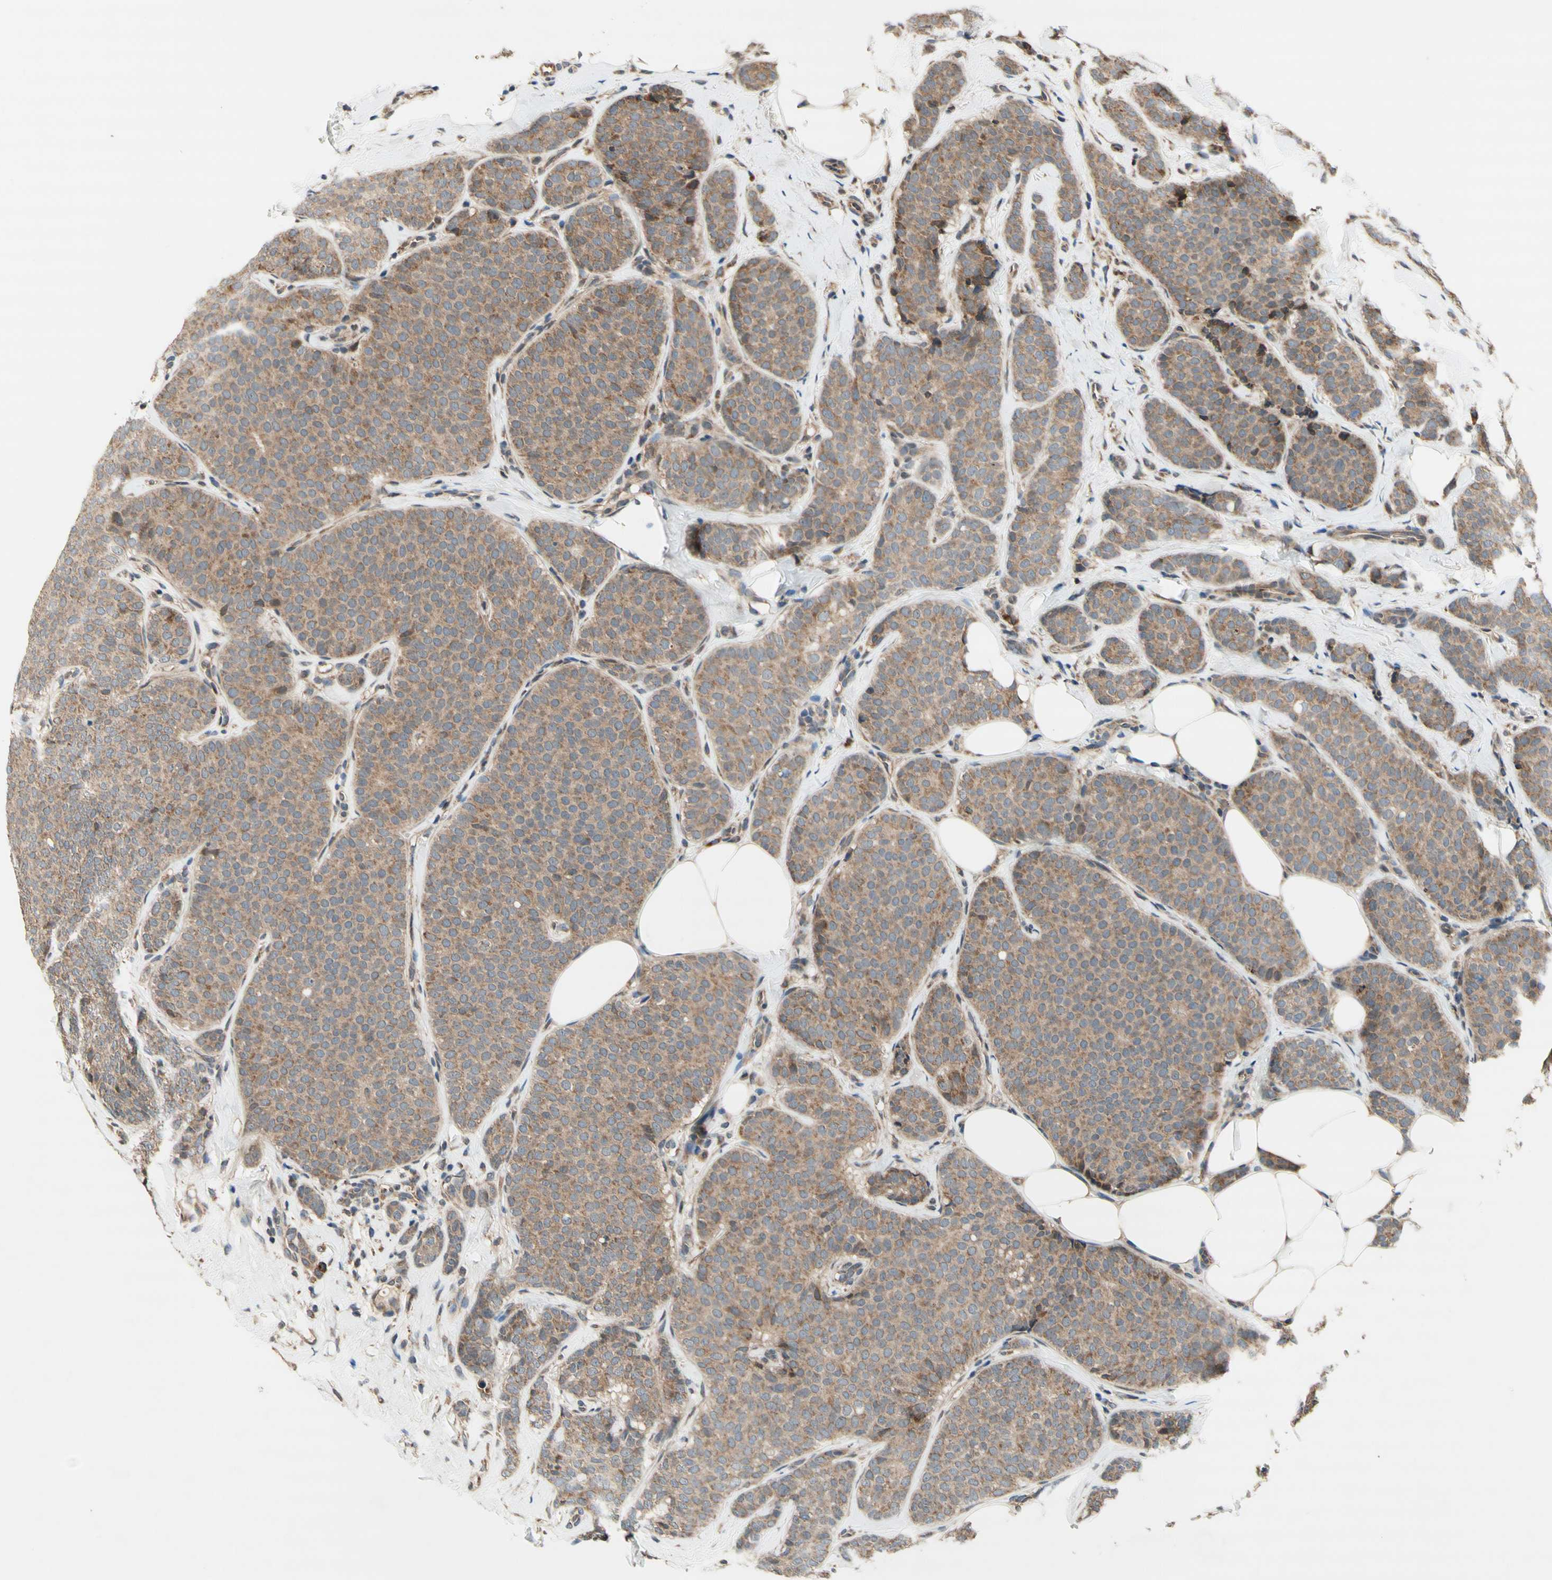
{"staining": {"intensity": "moderate", "quantity": ">75%", "location": "cytoplasmic/membranous"}, "tissue": "breast cancer", "cell_type": "Tumor cells", "image_type": "cancer", "snomed": [{"axis": "morphology", "description": "Lobular carcinoma"}, {"axis": "topography", "description": "Skin"}, {"axis": "topography", "description": "Breast"}], "caption": "The immunohistochemical stain shows moderate cytoplasmic/membranous expression in tumor cells of breast cancer tissue.", "gene": "DDOST", "patient": {"sex": "female", "age": 46}}